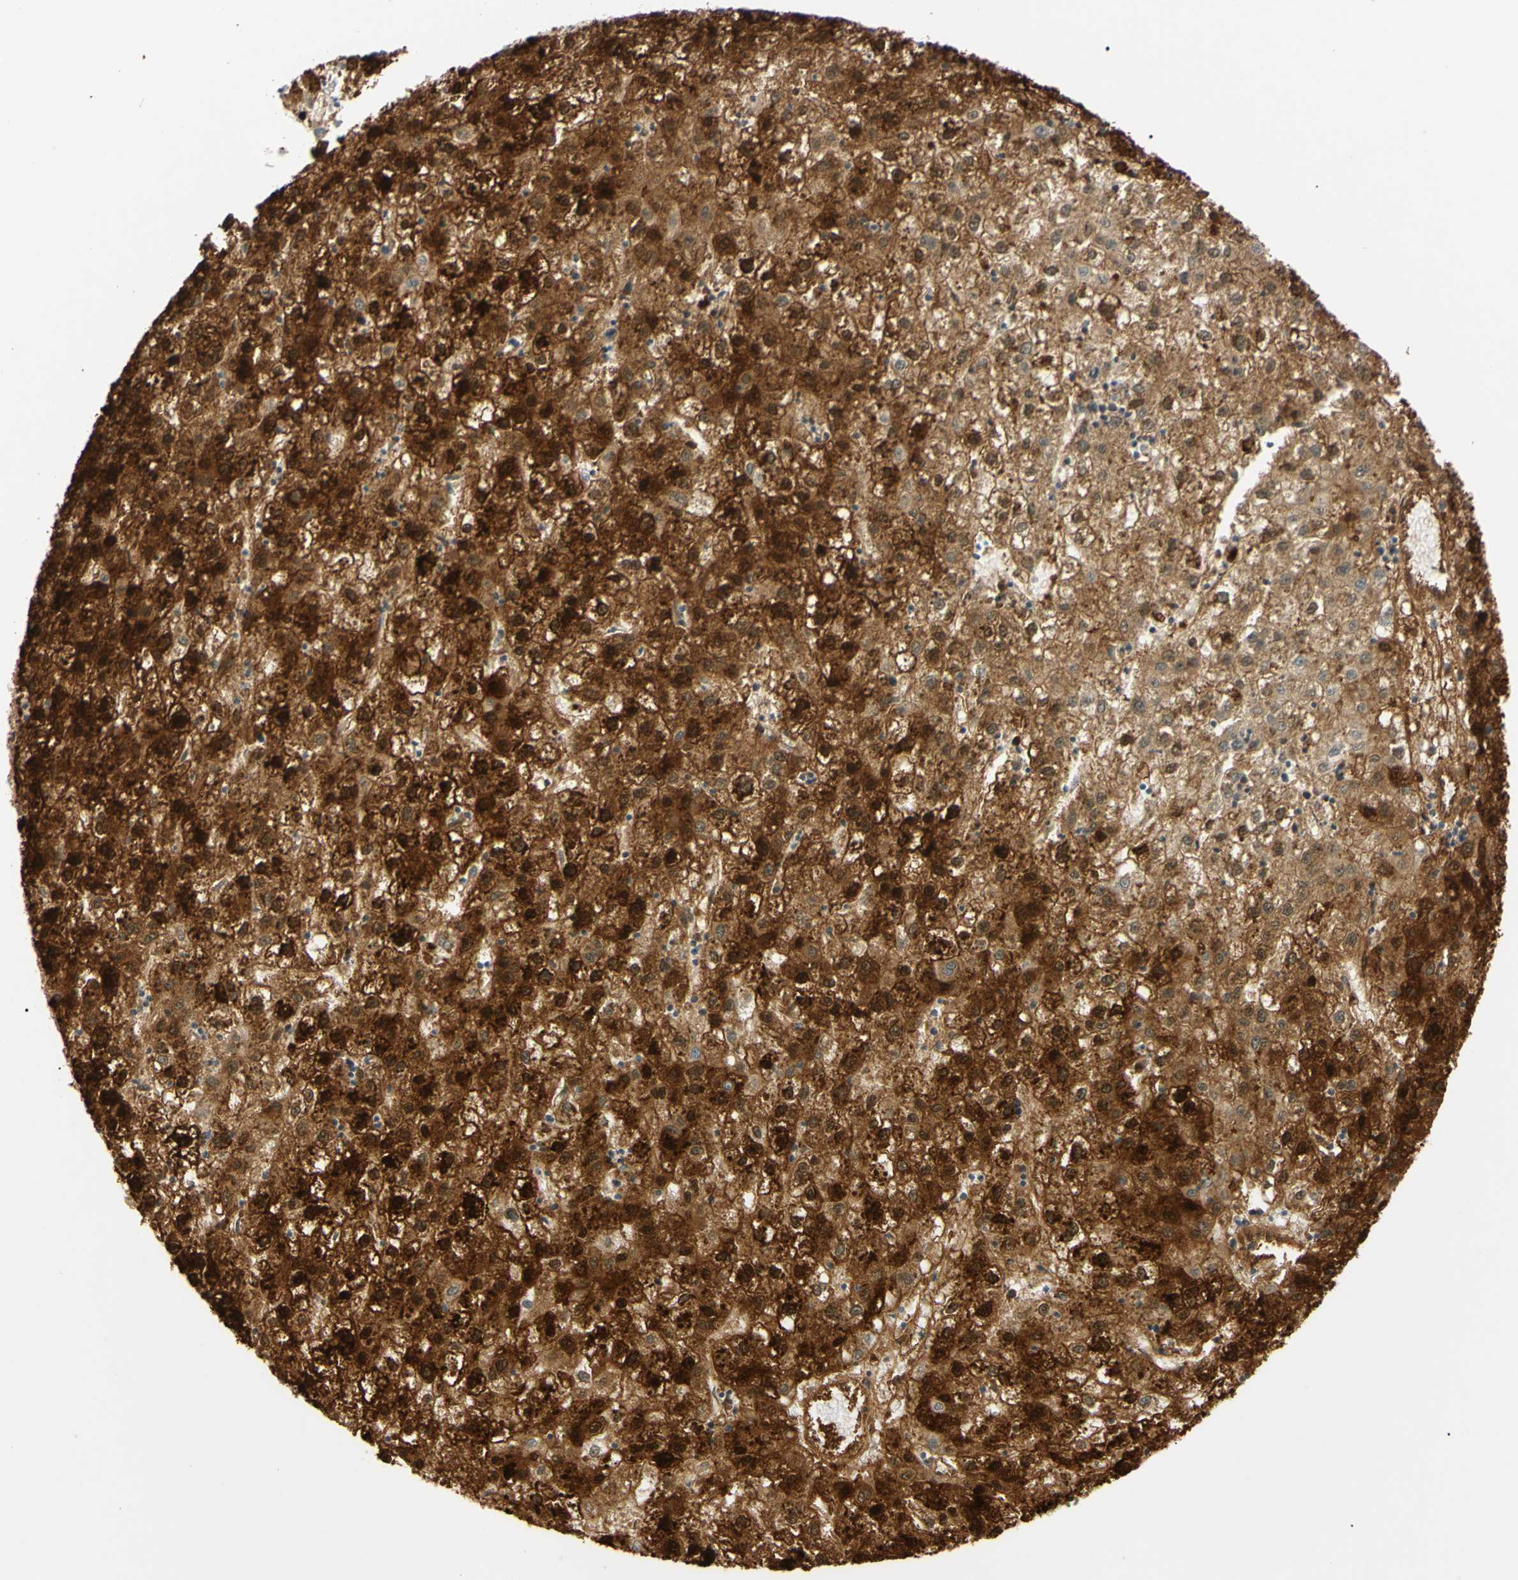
{"staining": {"intensity": "strong", "quantity": ">75%", "location": "cytoplasmic/membranous,nuclear"}, "tissue": "liver cancer", "cell_type": "Tumor cells", "image_type": "cancer", "snomed": [{"axis": "morphology", "description": "Carcinoma, Hepatocellular, NOS"}, {"axis": "topography", "description": "Liver"}], "caption": "Protein staining displays strong cytoplasmic/membranous and nuclear expression in about >75% of tumor cells in liver cancer (hepatocellular carcinoma). (DAB (3,3'-diaminobenzidine) IHC, brown staining for protein, blue staining for nuclei).", "gene": "IER3IP1", "patient": {"sex": "male", "age": 72}}